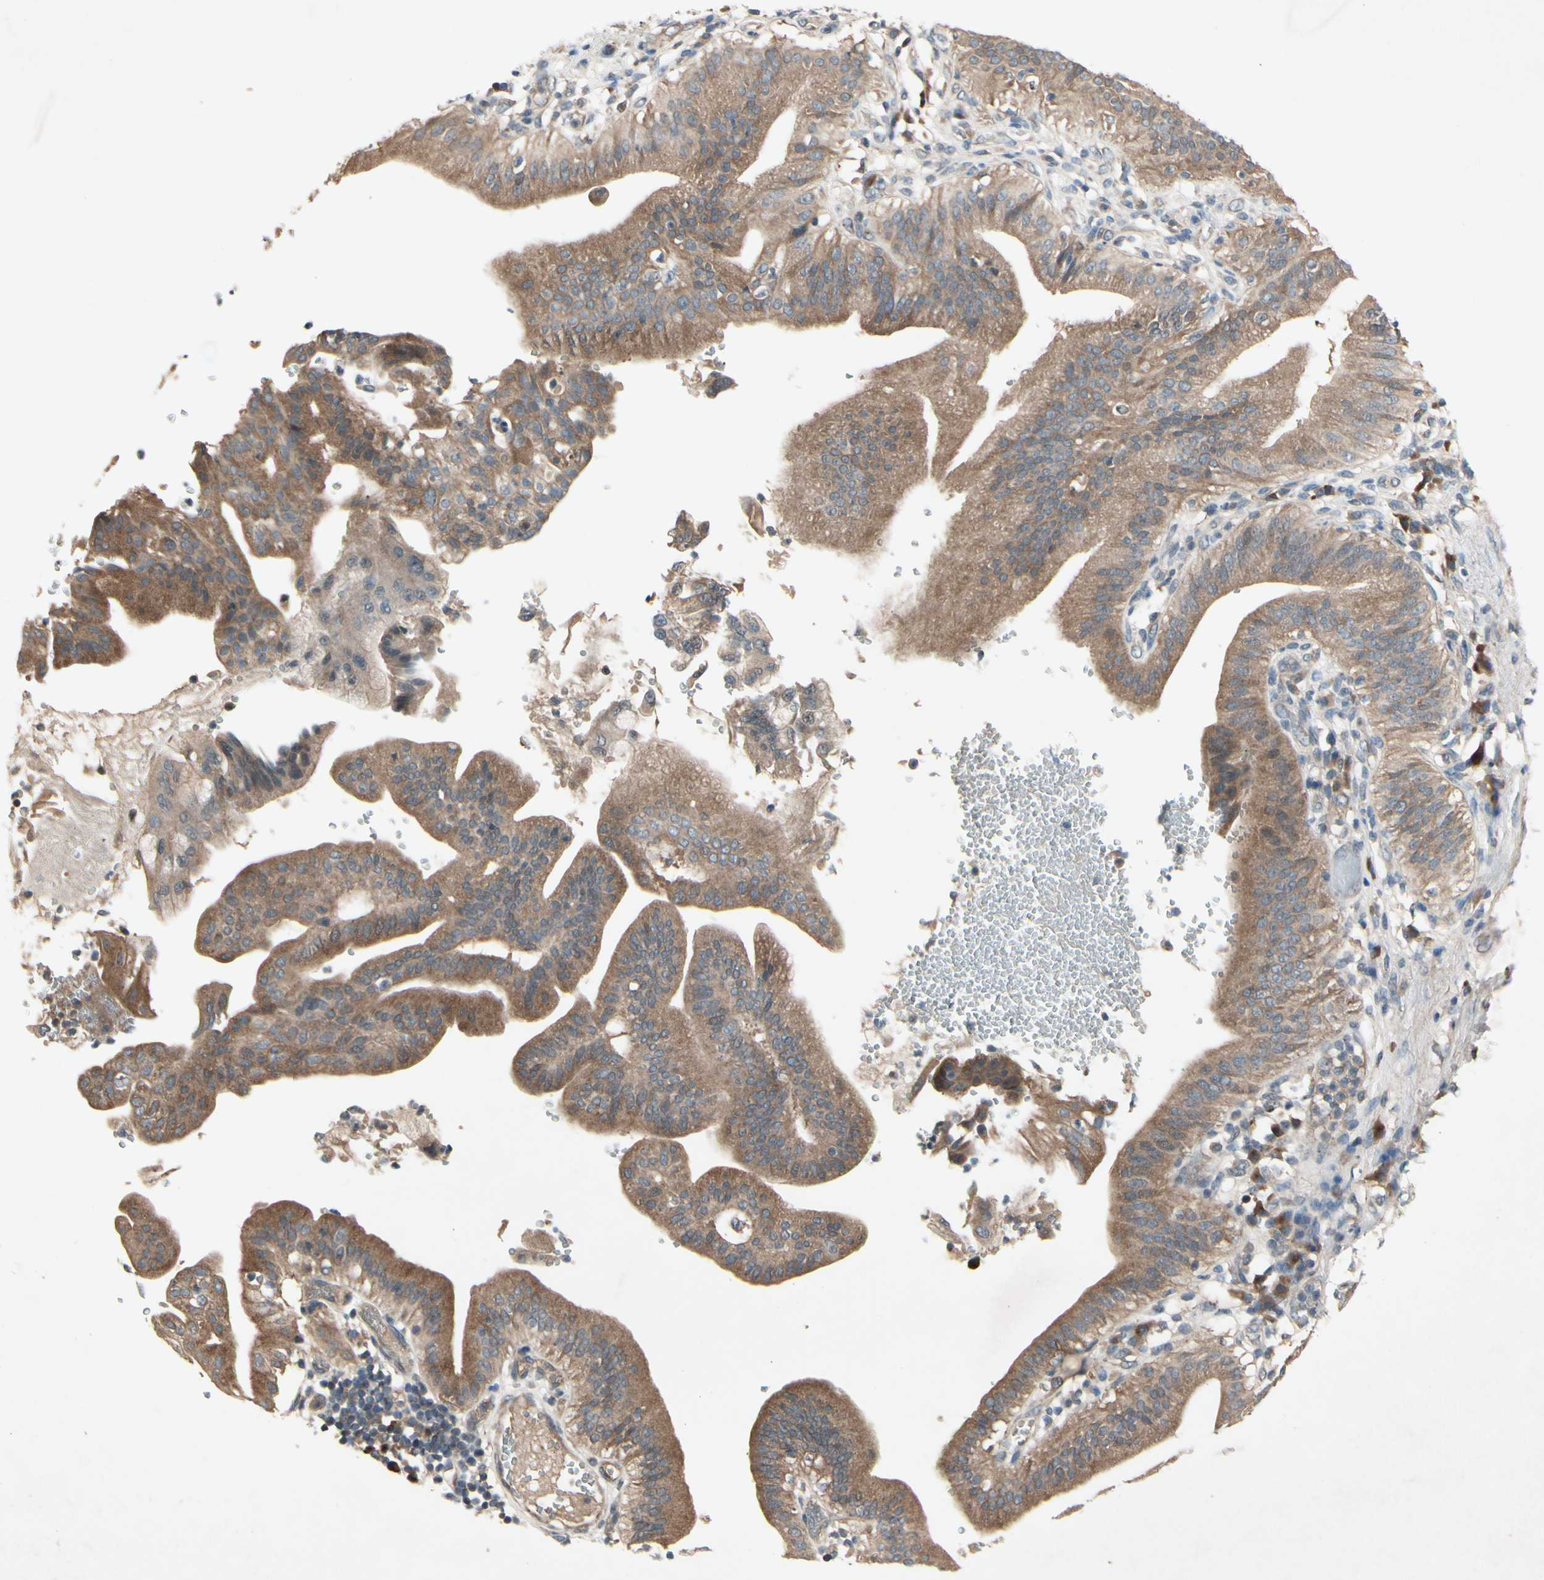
{"staining": {"intensity": "moderate", "quantity": ">75%", "location": "cytoplasmic/membranous"}, "tissue": "pancreatic cancer", "cell_type": "Tumor cells", "image_type": "cancer", "snomed": [{"axis": "morphology", "description": "Adenocarcinoma, NOS"}, {"axis": "morphology", "description": "Adenocarcinoma, metastatic, NOS"}, {"axis": "topography", "description": "Lymph node"}, {"axis": "topography", "description": "Pancreas"}, {"axis": "topography", "description": "Duodenum"}], "caption": "Human pancreatic cancer stained for a protein (brown) reveals moderate cytoplasmic/membranous positive staining in approximately >75% of tumor cells.", "gene": "NSF", "patient": {"sex": "female", "age": 64}}